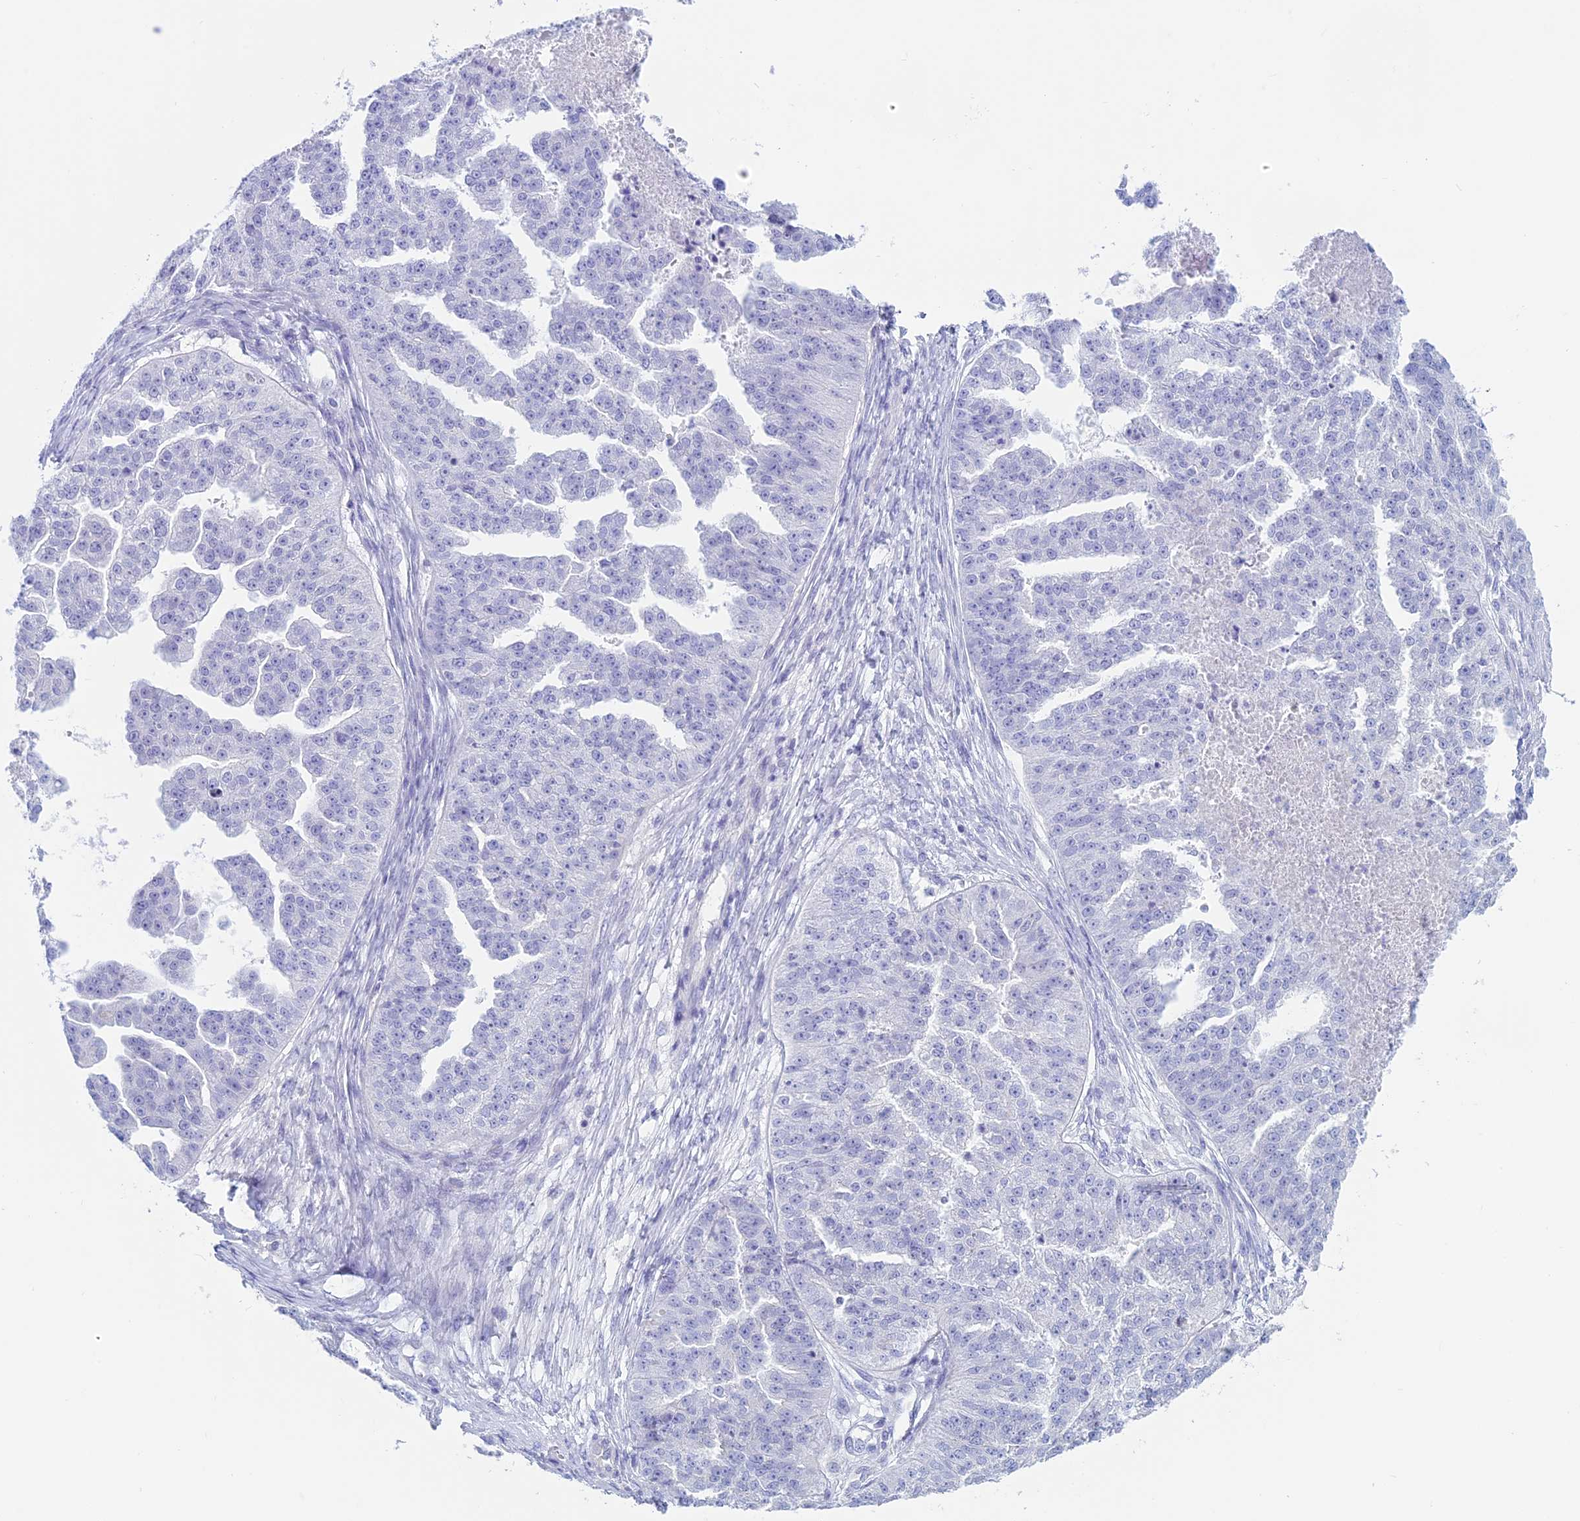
{"staining": {"intensity": "negative", "quantity": "none", "location": "none"}, "tissue": "ovarian cancer", "cell_type": "Tumor cells", "image_type": "cancer", "snomed": [{"axis": "morphology", "description": "Cystadenocarcinoma, serous, NOS"}, {"axis": "topography", "description": "Ovary"}], "caption": "Immunohistochemistry micrograph of human serous cystadenocarcinoma (ovarian) stained for a protein (brown), which demonstrates no positivity in tumor cells.", "gene": "RP1", "patient": {"sex": "female", "age": 58}}